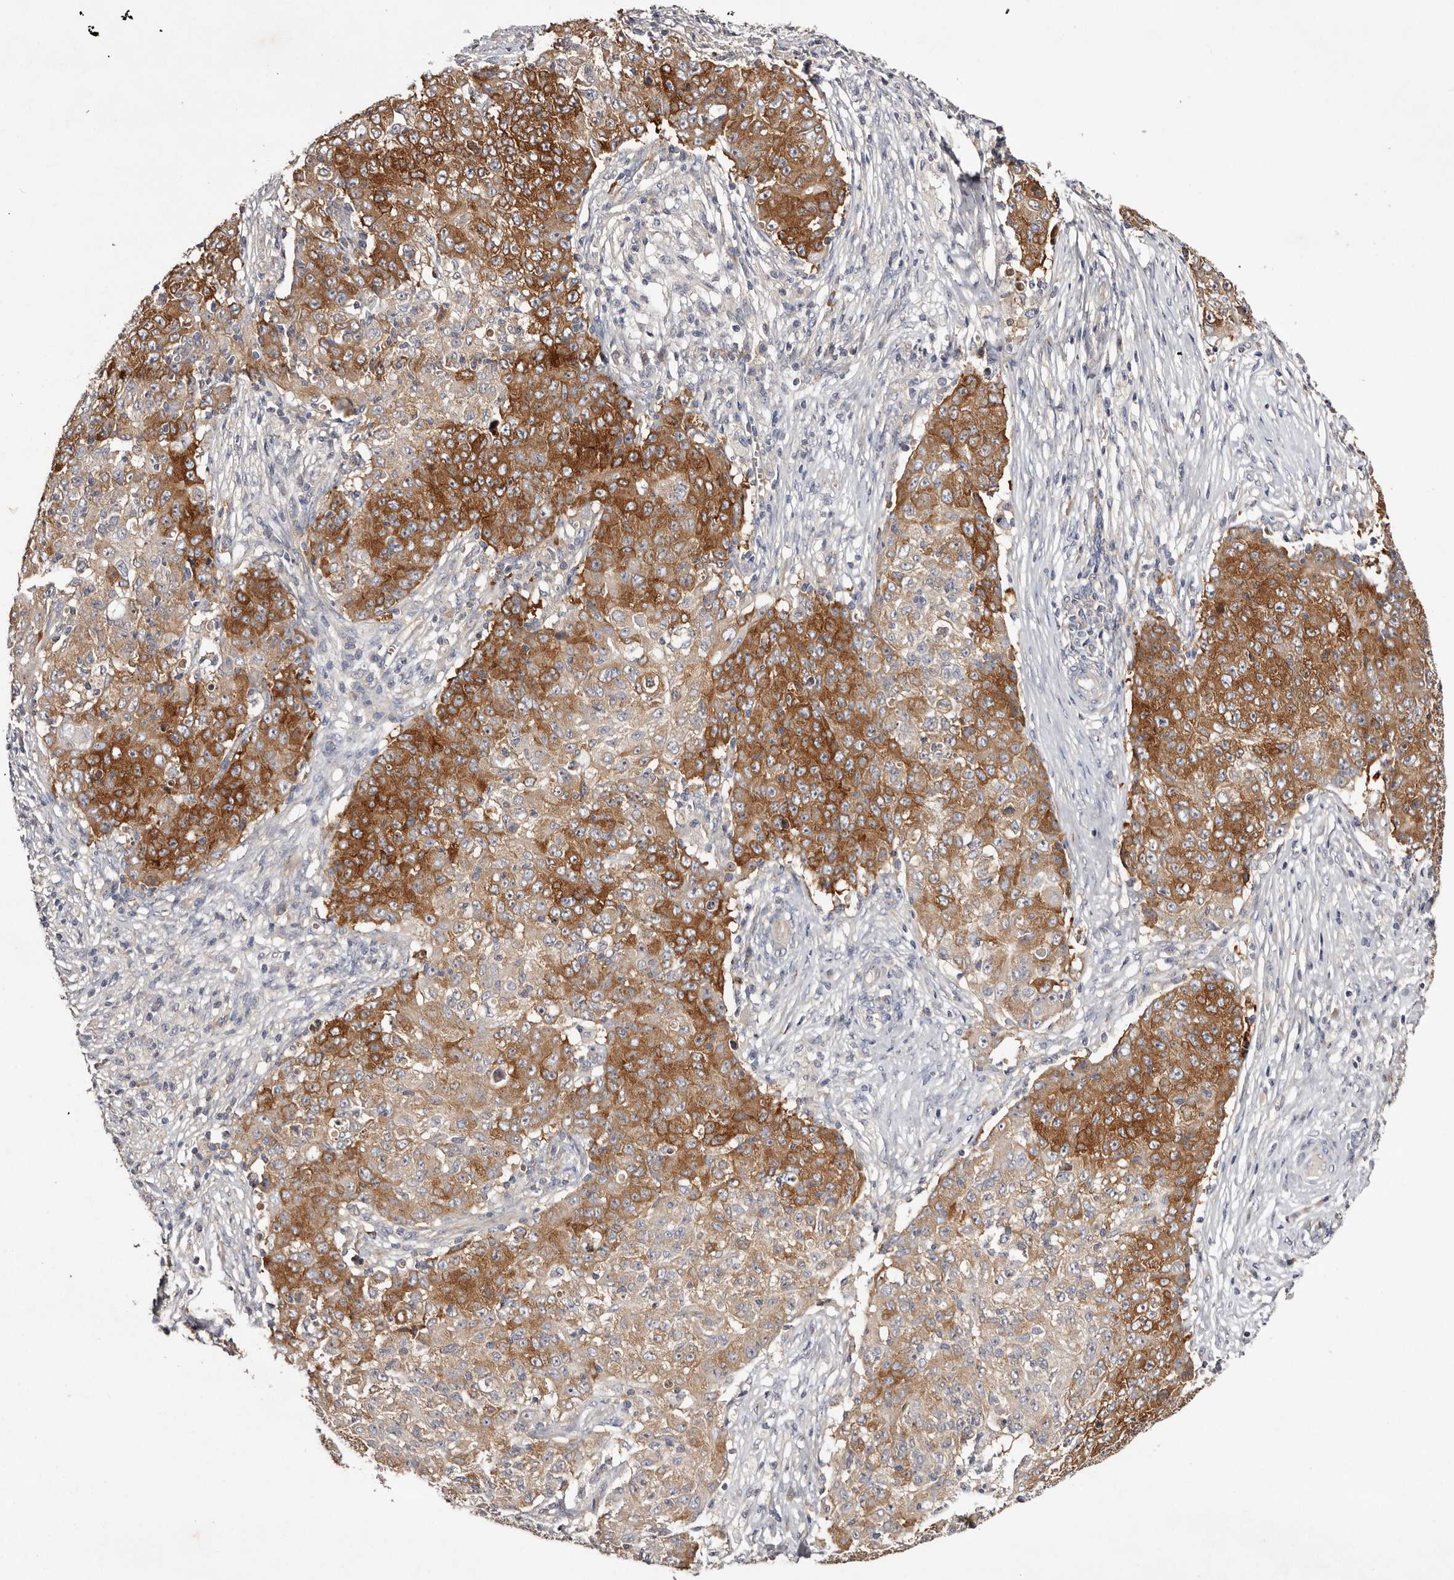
{"staining": {"intensity": "moderate", "quantity": ">75%", "location": "cytoplasmic/membranous"}, "tissue": "ovarian cancer", "cell_type": "Tumor cells", "image_type": "cancer", "snomed": [{"axis": "morphology", "description": "Carcinoma, endometroid"}, {"axis": "topography", "description": "Ovary"}], "caption": "Immunohistochemistry (IHC) of ovarian endometroid carcinoma reveals medium levels of moderate cytoplasmic/membranous positivity in about >75% of tumor cells.", "gene": "LTV1", "patient": {"sex": "female", "age": 42}}